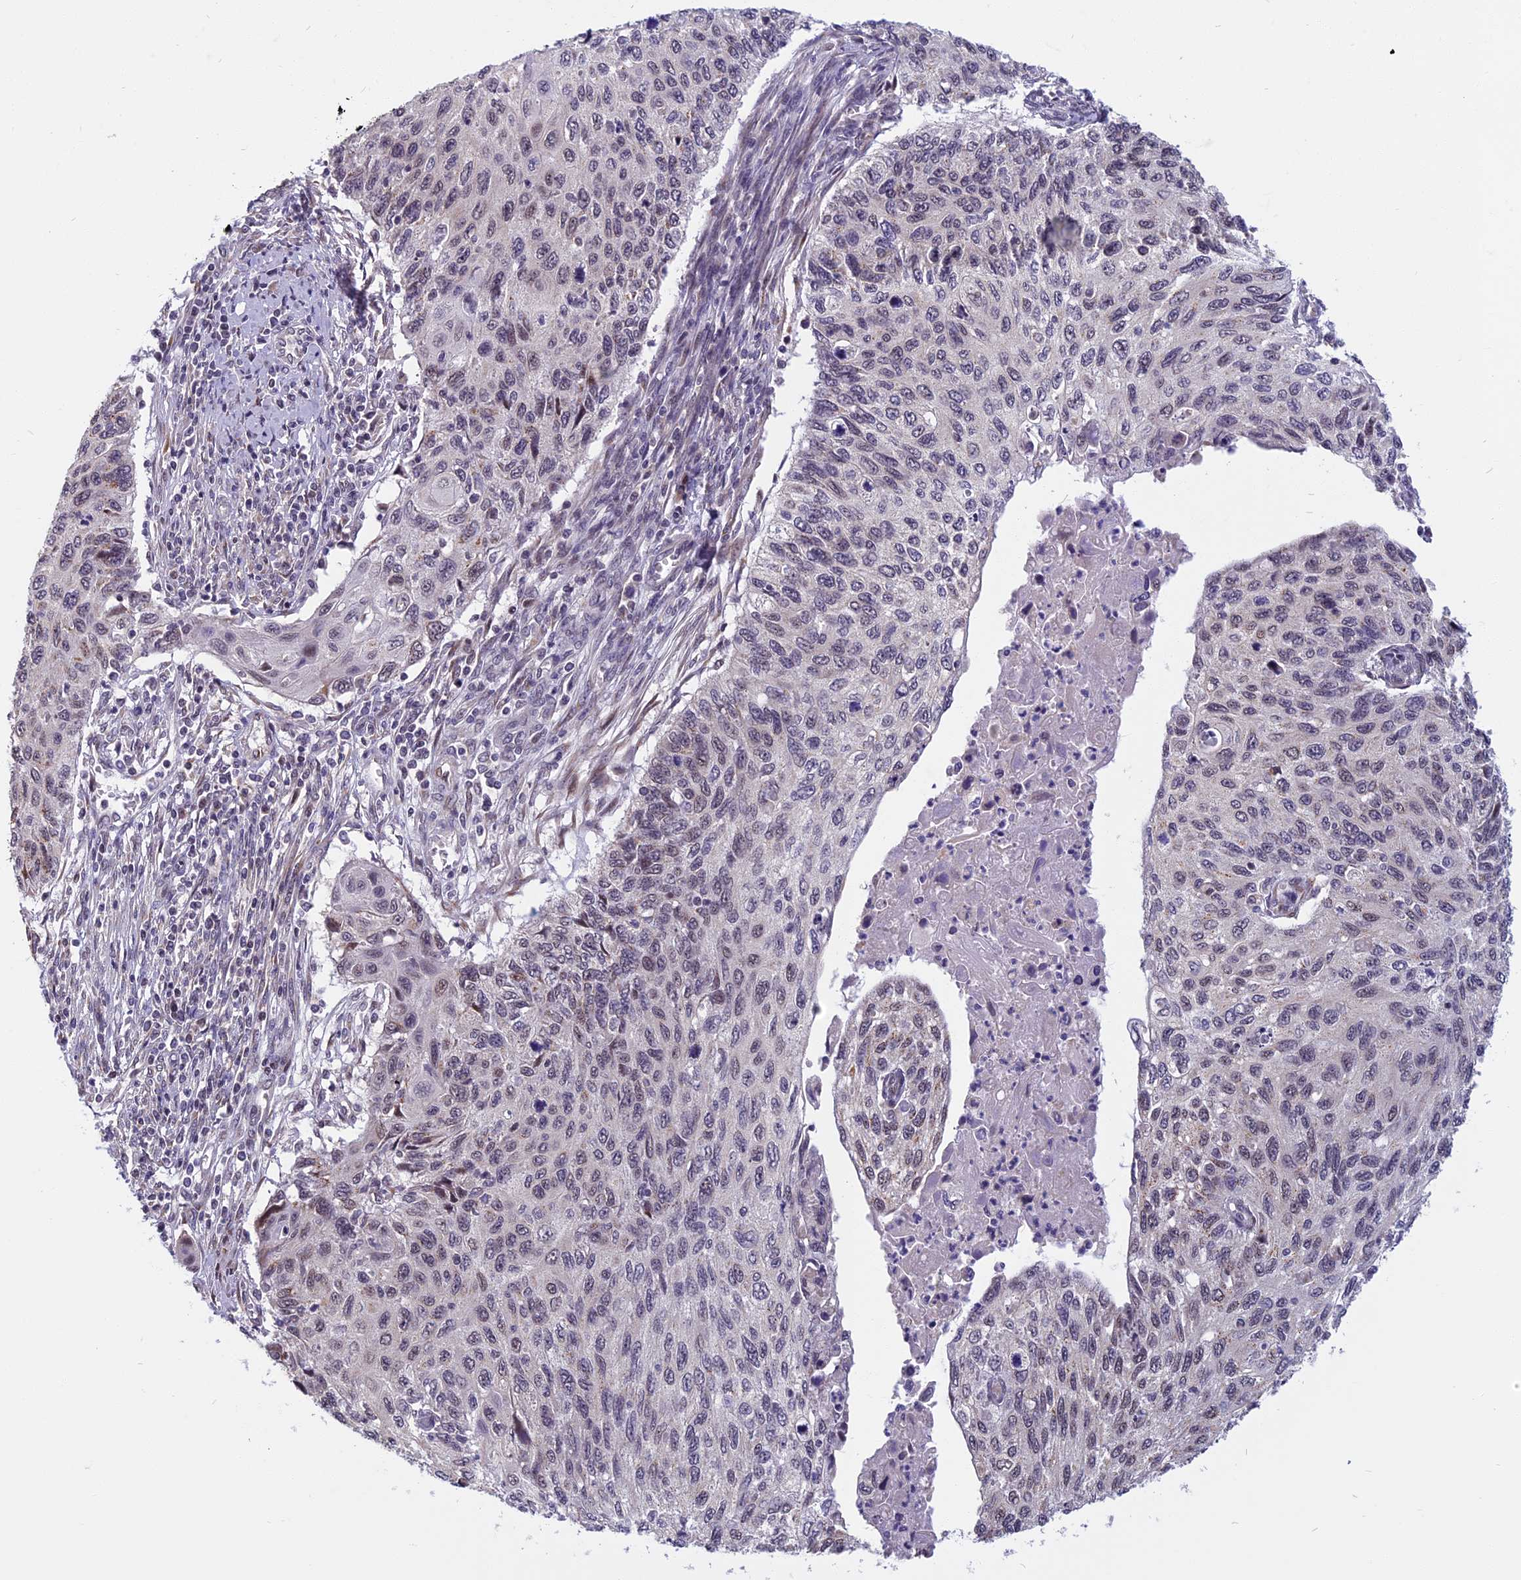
{"staining": {"intensity": "negative", "quantity": "none", "location": "none"}, "tissue": "cervical cancer", "cell_type": "Tumor cells", "image_type": "cancer", "snomed": [{"axis": "morphology", "description": "Squamous cell carcinoma, NOS"}, {"axis": "topography", "description": "Cervix"}], "caption": "Immunohistochemistry photomicrograph of cervical cancer stained for a protein (brown), which exhibits no staining in tumor cells.", "gene": "CCDC113", "patient": {"sex": "female", "age": 70}}